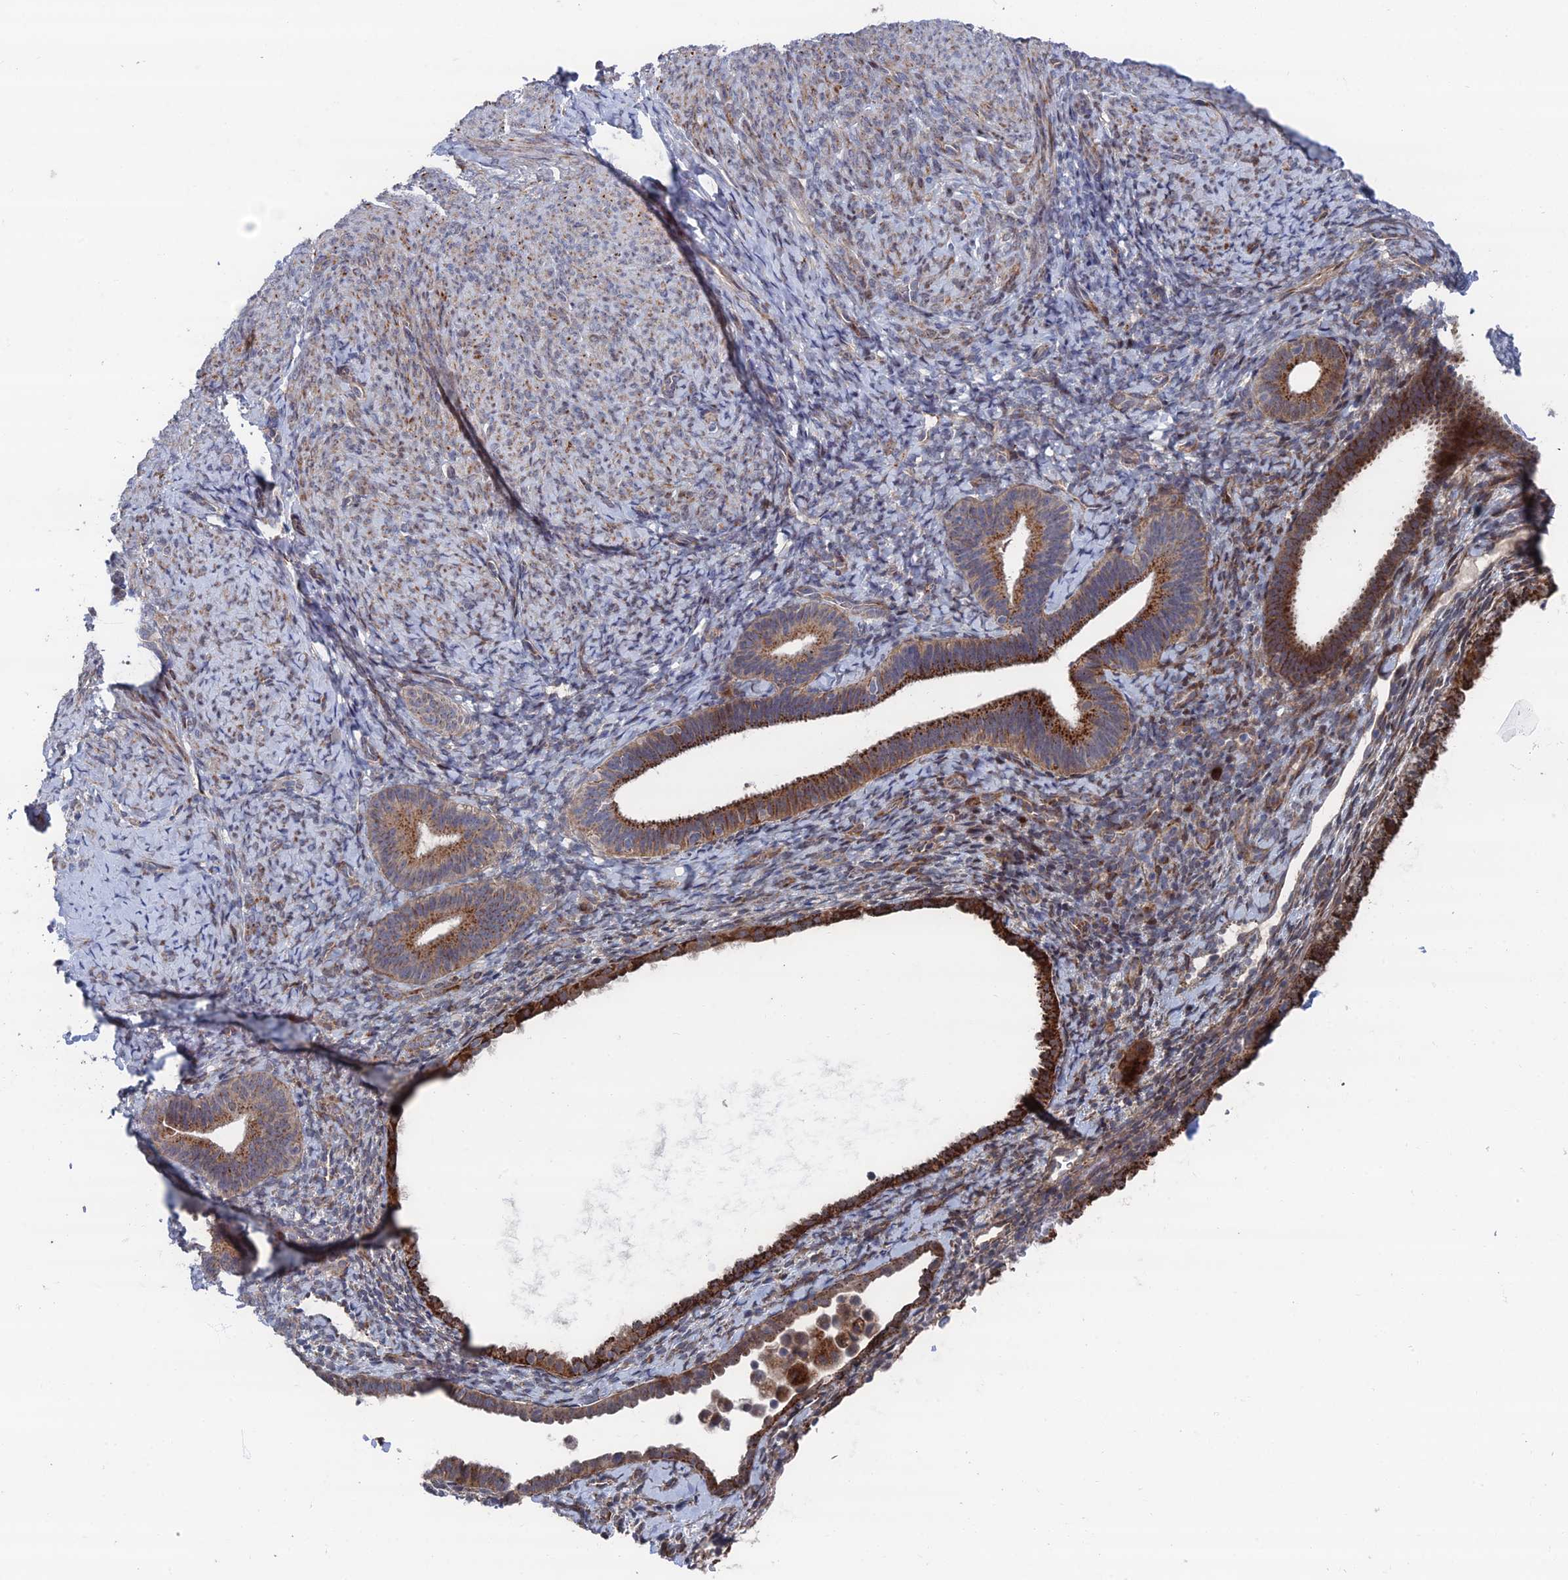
{"staining": {"intensity": "negative", "quantity": "none", "location": "none"}, "tissue": "endometrium", "cell_type": "Cells in endometrial stroma", "image_type": "normal", "snomed": [{"axis": "morphology", "description": "Normal tissue, NOS"}, {"axis": "topography", "description": "Endometrium"}], "caption": "The histopathology image demonstrates no significant staining in cells in endometrial stroma of endometrium. (Immunohistochemistry (ihc), brightfield microscopy, high magnification).", "gene": "GTF2IRD1", "patient": {"sex": "female", "age": 65}}